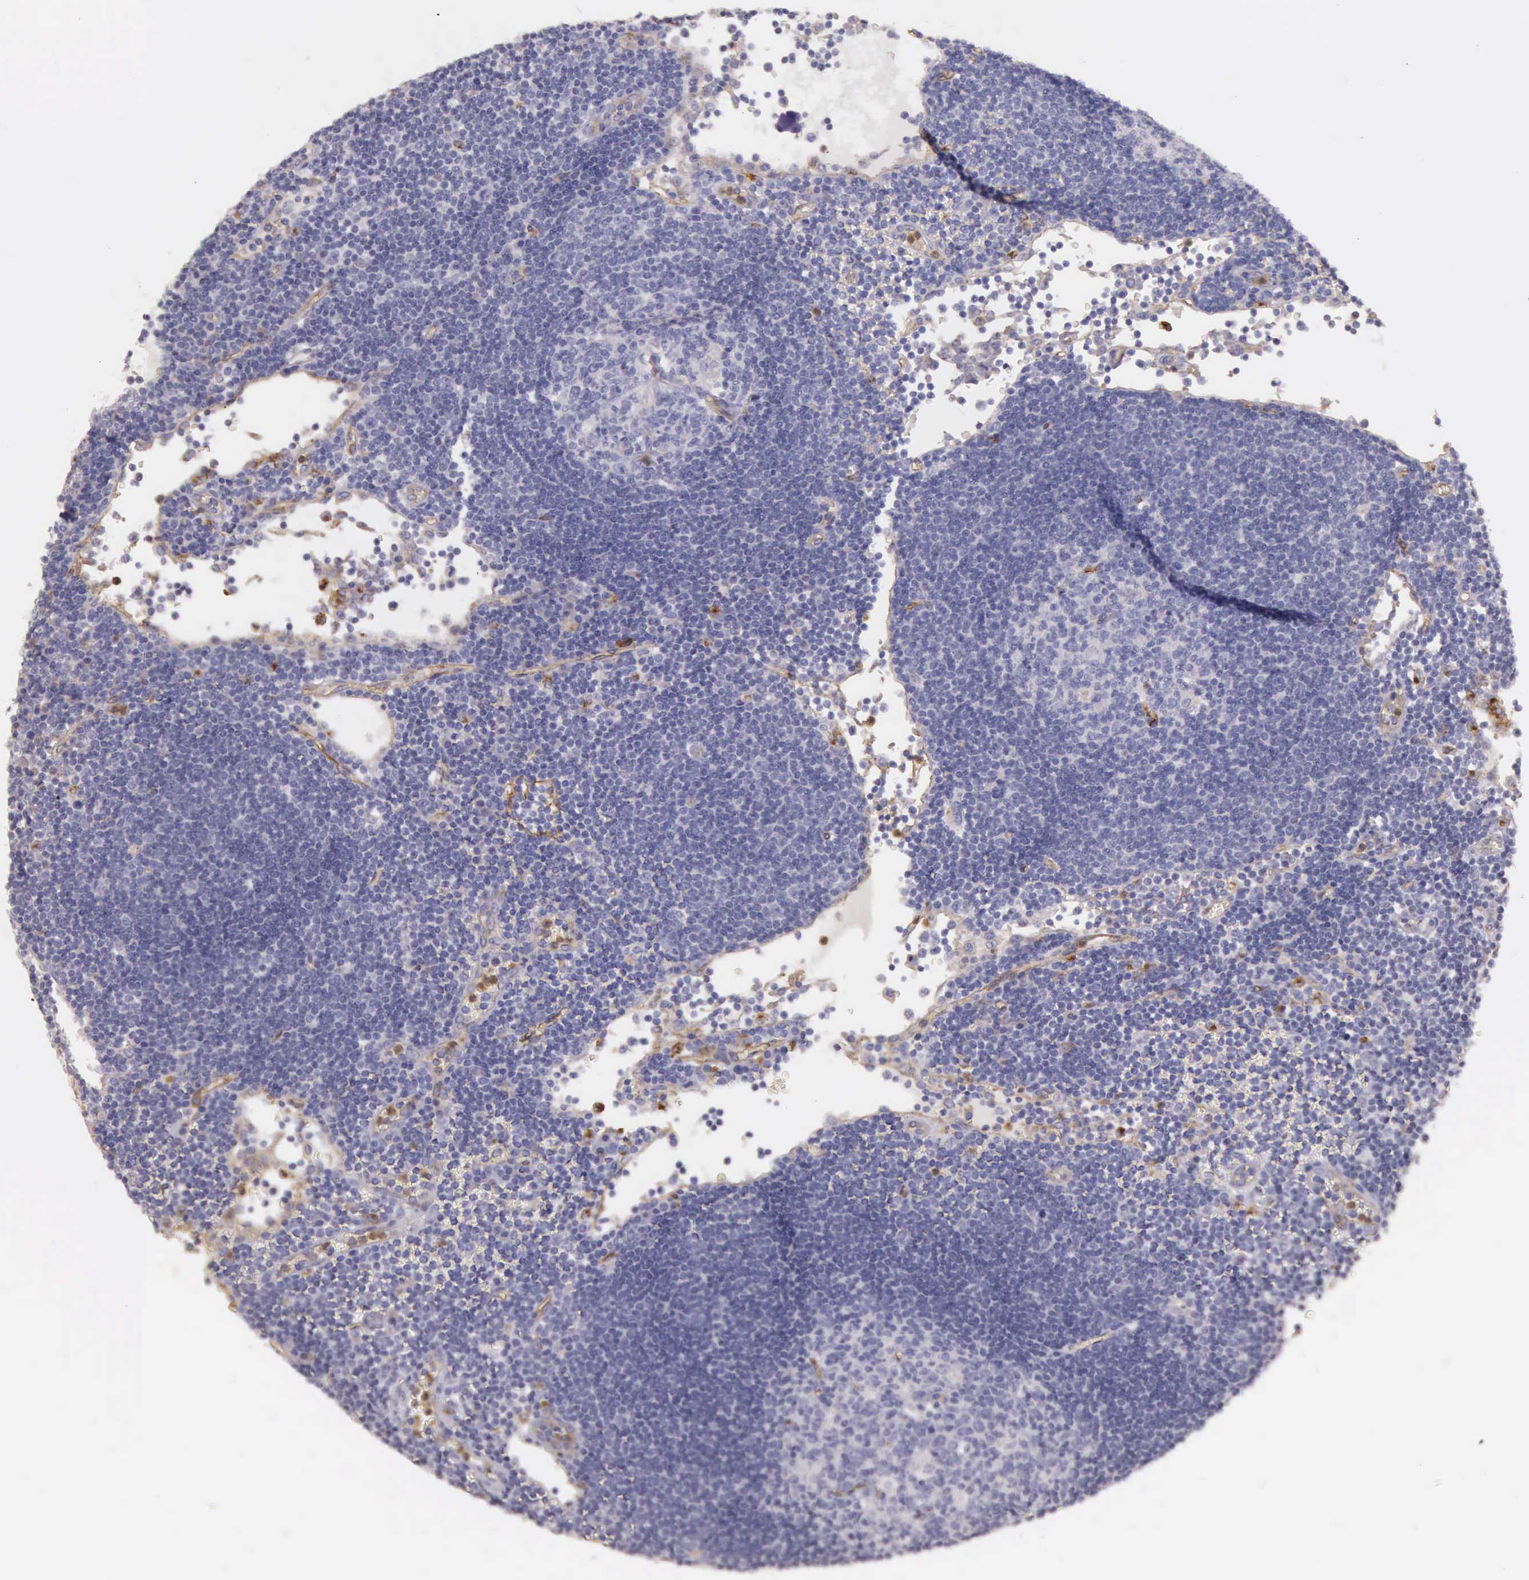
{"staining": {"intensity": "negative", "quantity": "none", "location": "none"}, "tissue": "lymph node", "cell_type": "Germinal center cells", "image_type": "normal", "snomed": [{"axis": "morphology", "description": "Normal tissue, NOS"}, {"axis": "topography", "description": "Lymph node"}], "caption": "An IHC micrograph of normal lymph node is shown. There is no staining in germinal center cells of lymph node. (DAB IHC, high magnification).", "gene": "TCEANC", "patient": {"sex": "male", "age": 54}}